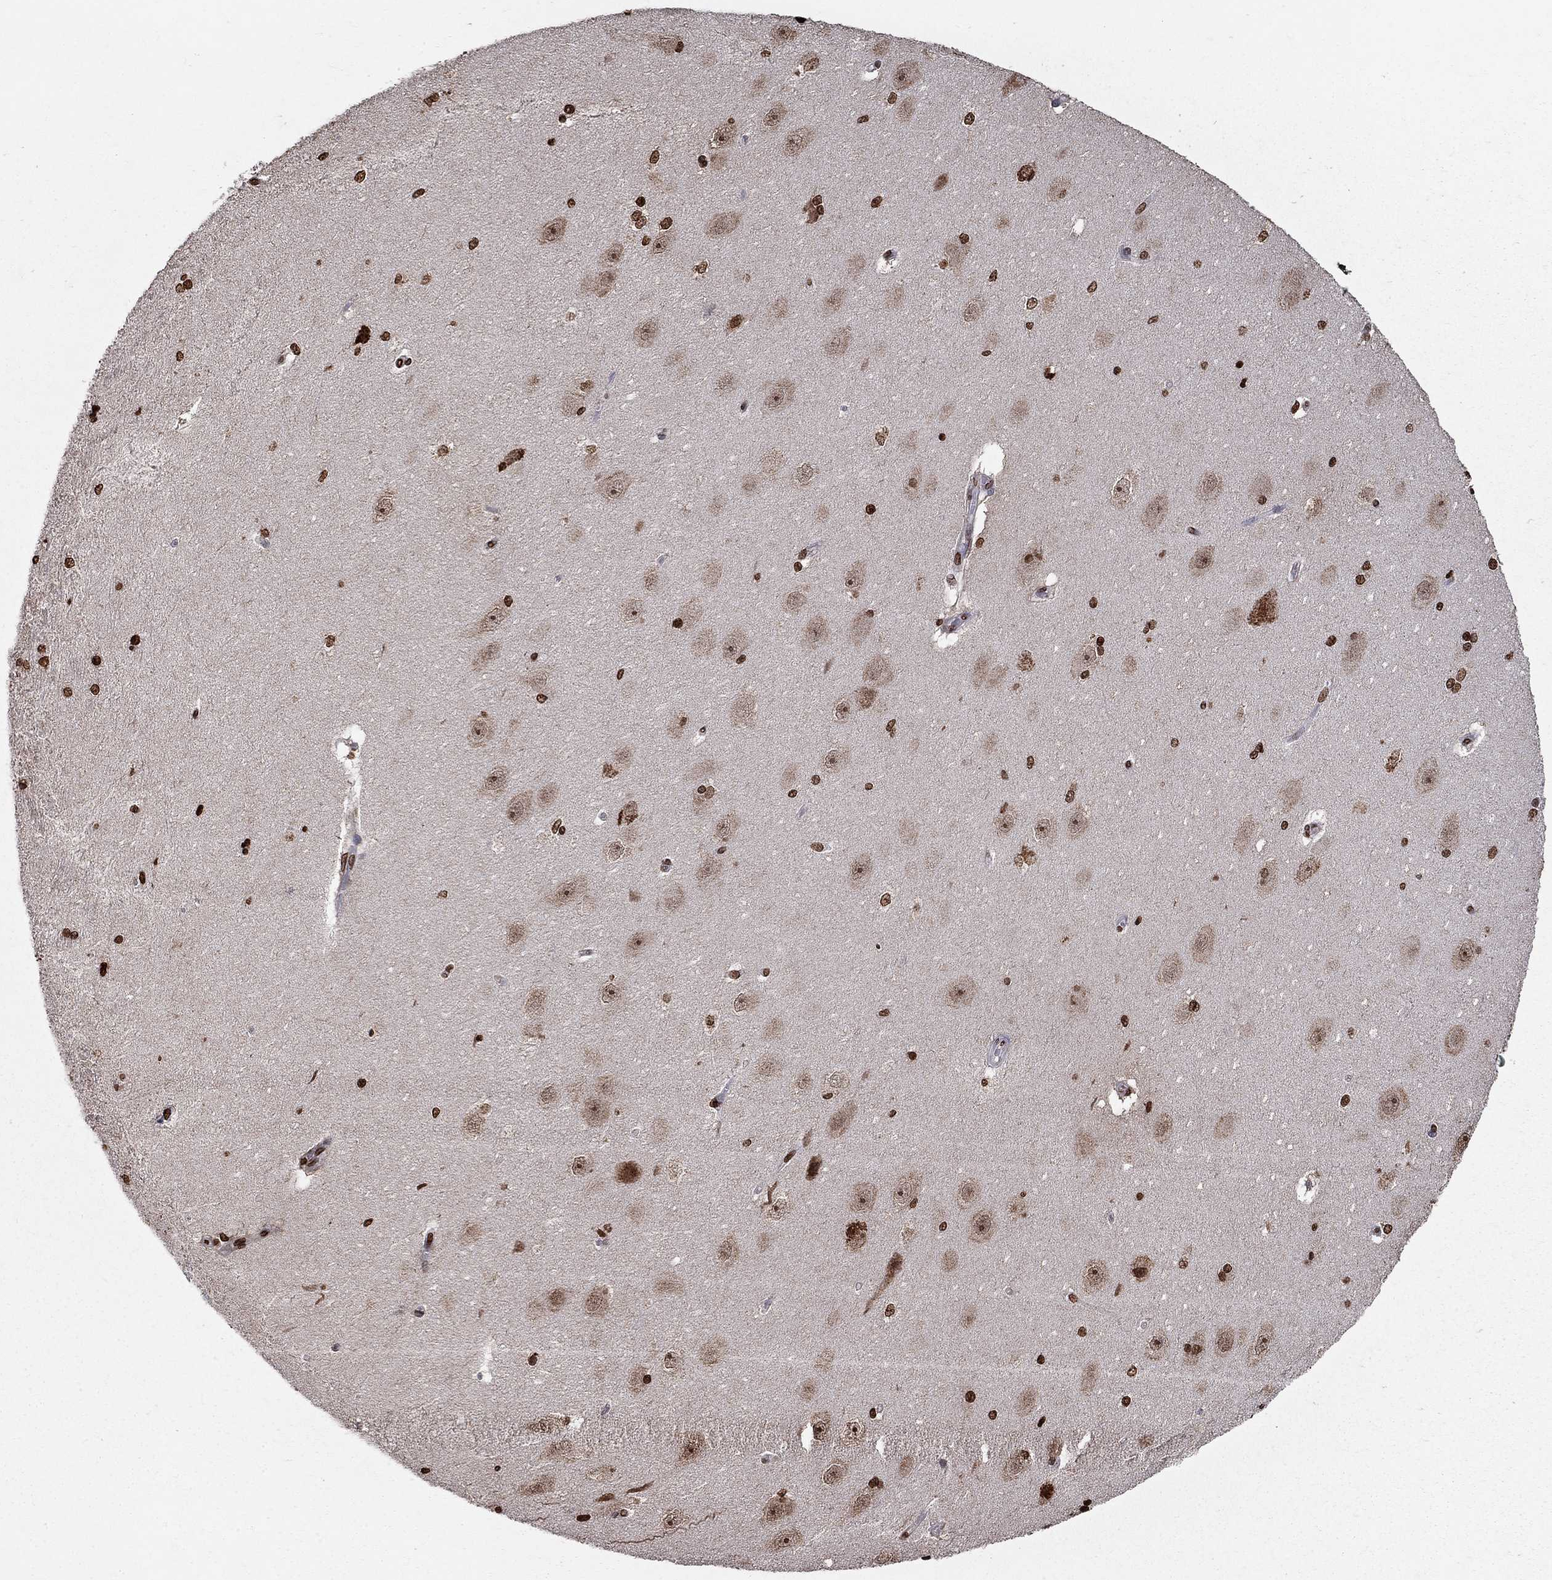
{"staining": {"intensity": "strong", "quantity": "25%-75%", "location": "nuclear"}, "tissue": "hippocampus", "cell_type": "Glial cells", "image_type": "normal", "snomed": [{"axis": "morphology", "description": "Normal tissue, NOS"}, {"axis": "topography", "description": "Cerebral cortex"}, {"axis": "topography", "description": "Hippocampus"}], "caption": "This is a micrograph of immunohistochemistry (IHC) staining of unremarkable hippocampus, which shows strong positivity in the nuclear of glial cells.", "gene": "HDAC3", "patient": {"sex": "female", "age": 19}}